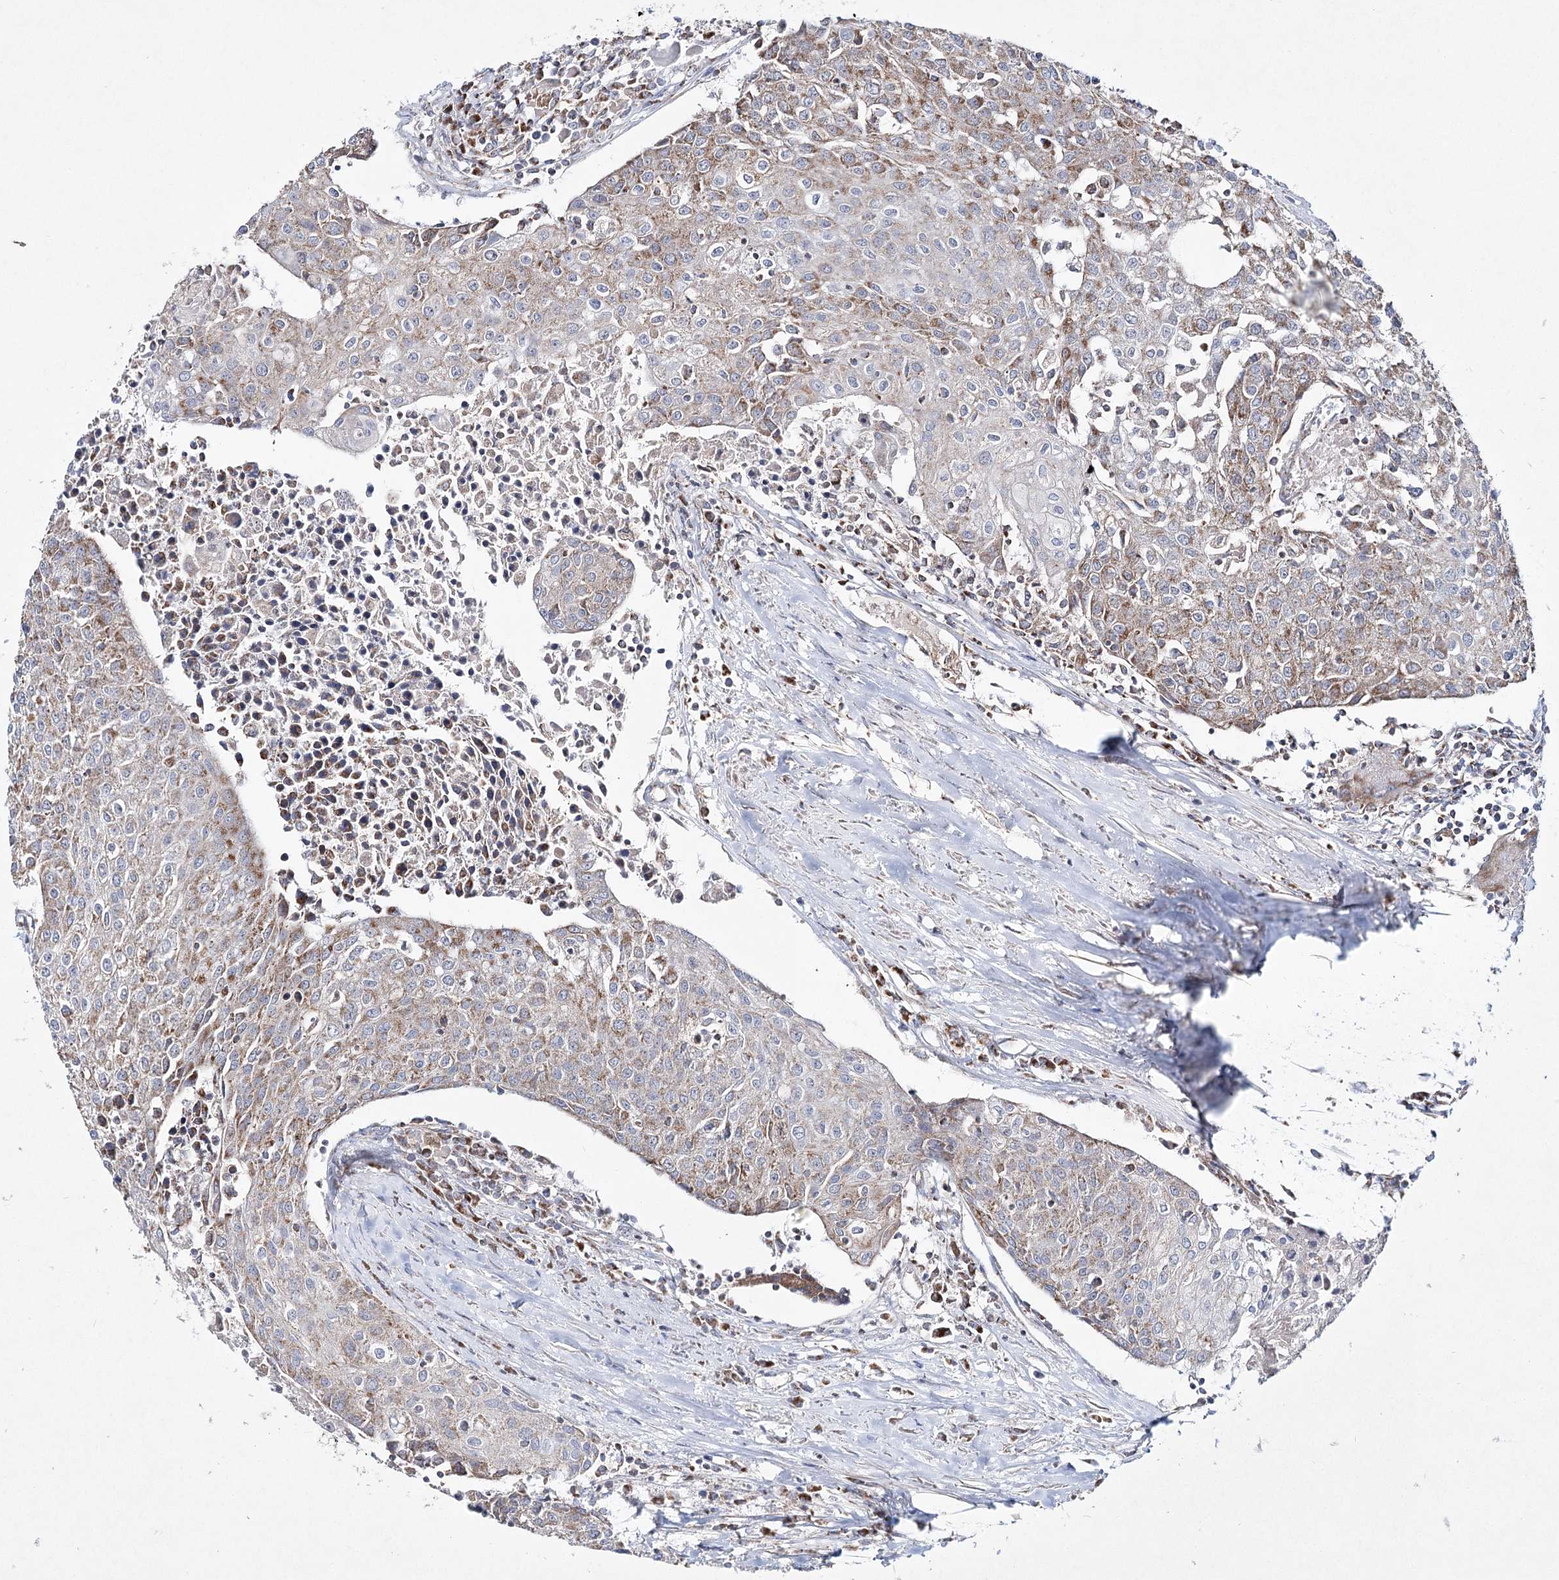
{"staining": {"intensity": "moderate", "quantity": ">75%", "location": "cytoplasmic/membranous"}, "tissue": "urothelial cancer", "cell_type": "Tumor cells", "image_type": "cancer", "snomed": [{"axis": "morphology", "description": "Urothelial carcinoma, High grade"}, {"axis": "topography", "description": "Urinary bladder"}], "caption": "Human high-grade urothelial carcinoma stained with a brown dye shows moderate cytoplasmic/membranous positive expression in approximately >75% of tumor cells.", "gene": "DNA2", "patient": {"sex": "female", "age": 85}}